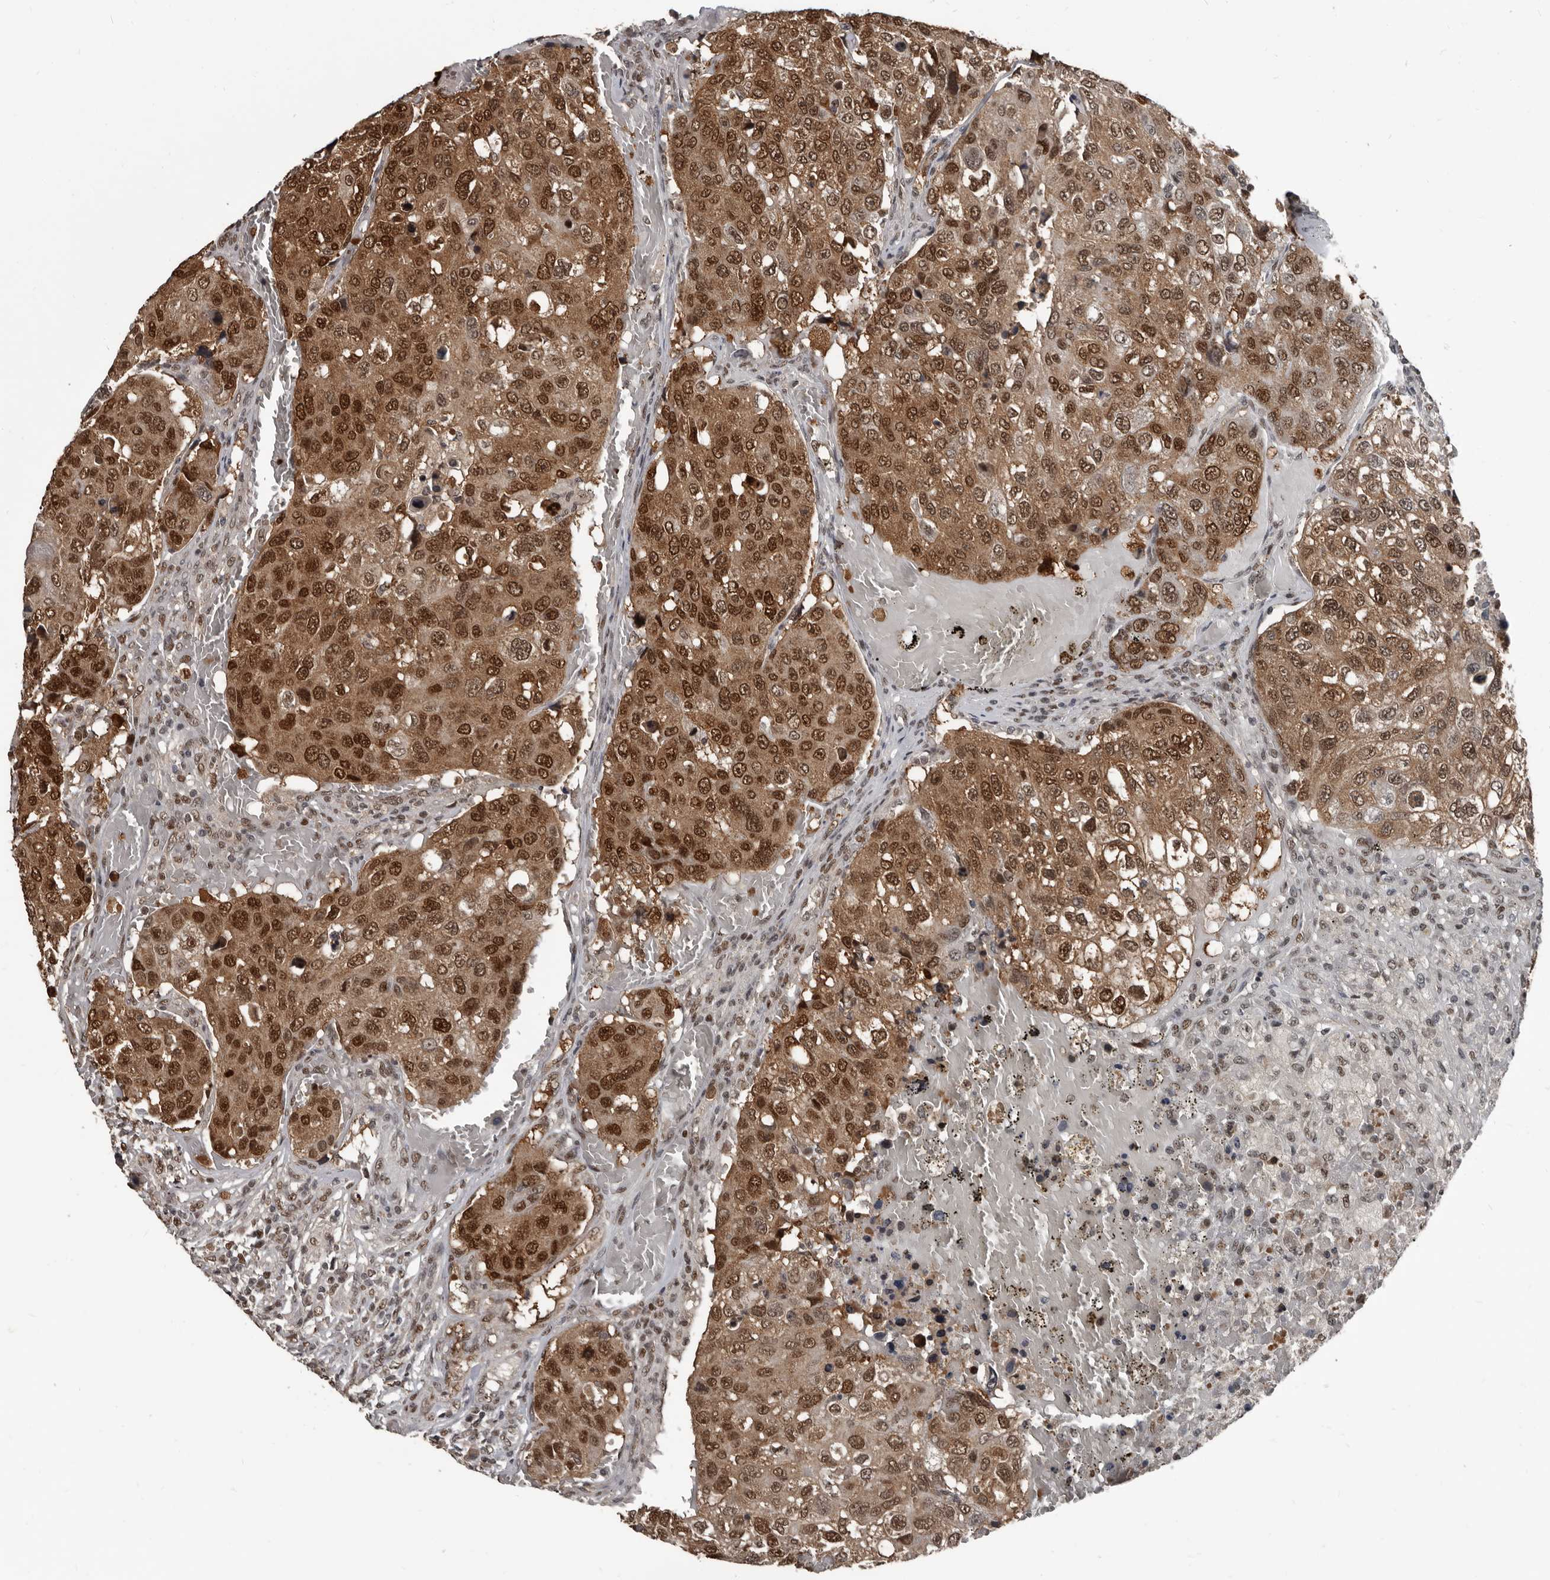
{"staining": {"intensity": "strong", "quantity": ">75%", "location": "cytoplasmic/membranous,nuclear"}, "tissue": "urothelial cancer", "cell_type": "Tumor cells", "image_type": "cancer", "snomed": [{"axis": "morphology", "description": "Urothelial carcinoma, High grade"}, {"axis": "topography", "description": "Lymph node"}, {"axis": "topography", "description": "Urinary bladder"}], "caption": "Immunohistochemistry (IHC) (DAB) staining of human urothelial carcinoma (high-grade) demonstrates strong cytoplasmic/membranous and nuclear protein positivity in about >75% of tumor cells.", "gene": "CHD1L", "patient": {"sex": "male", "age": 51}}